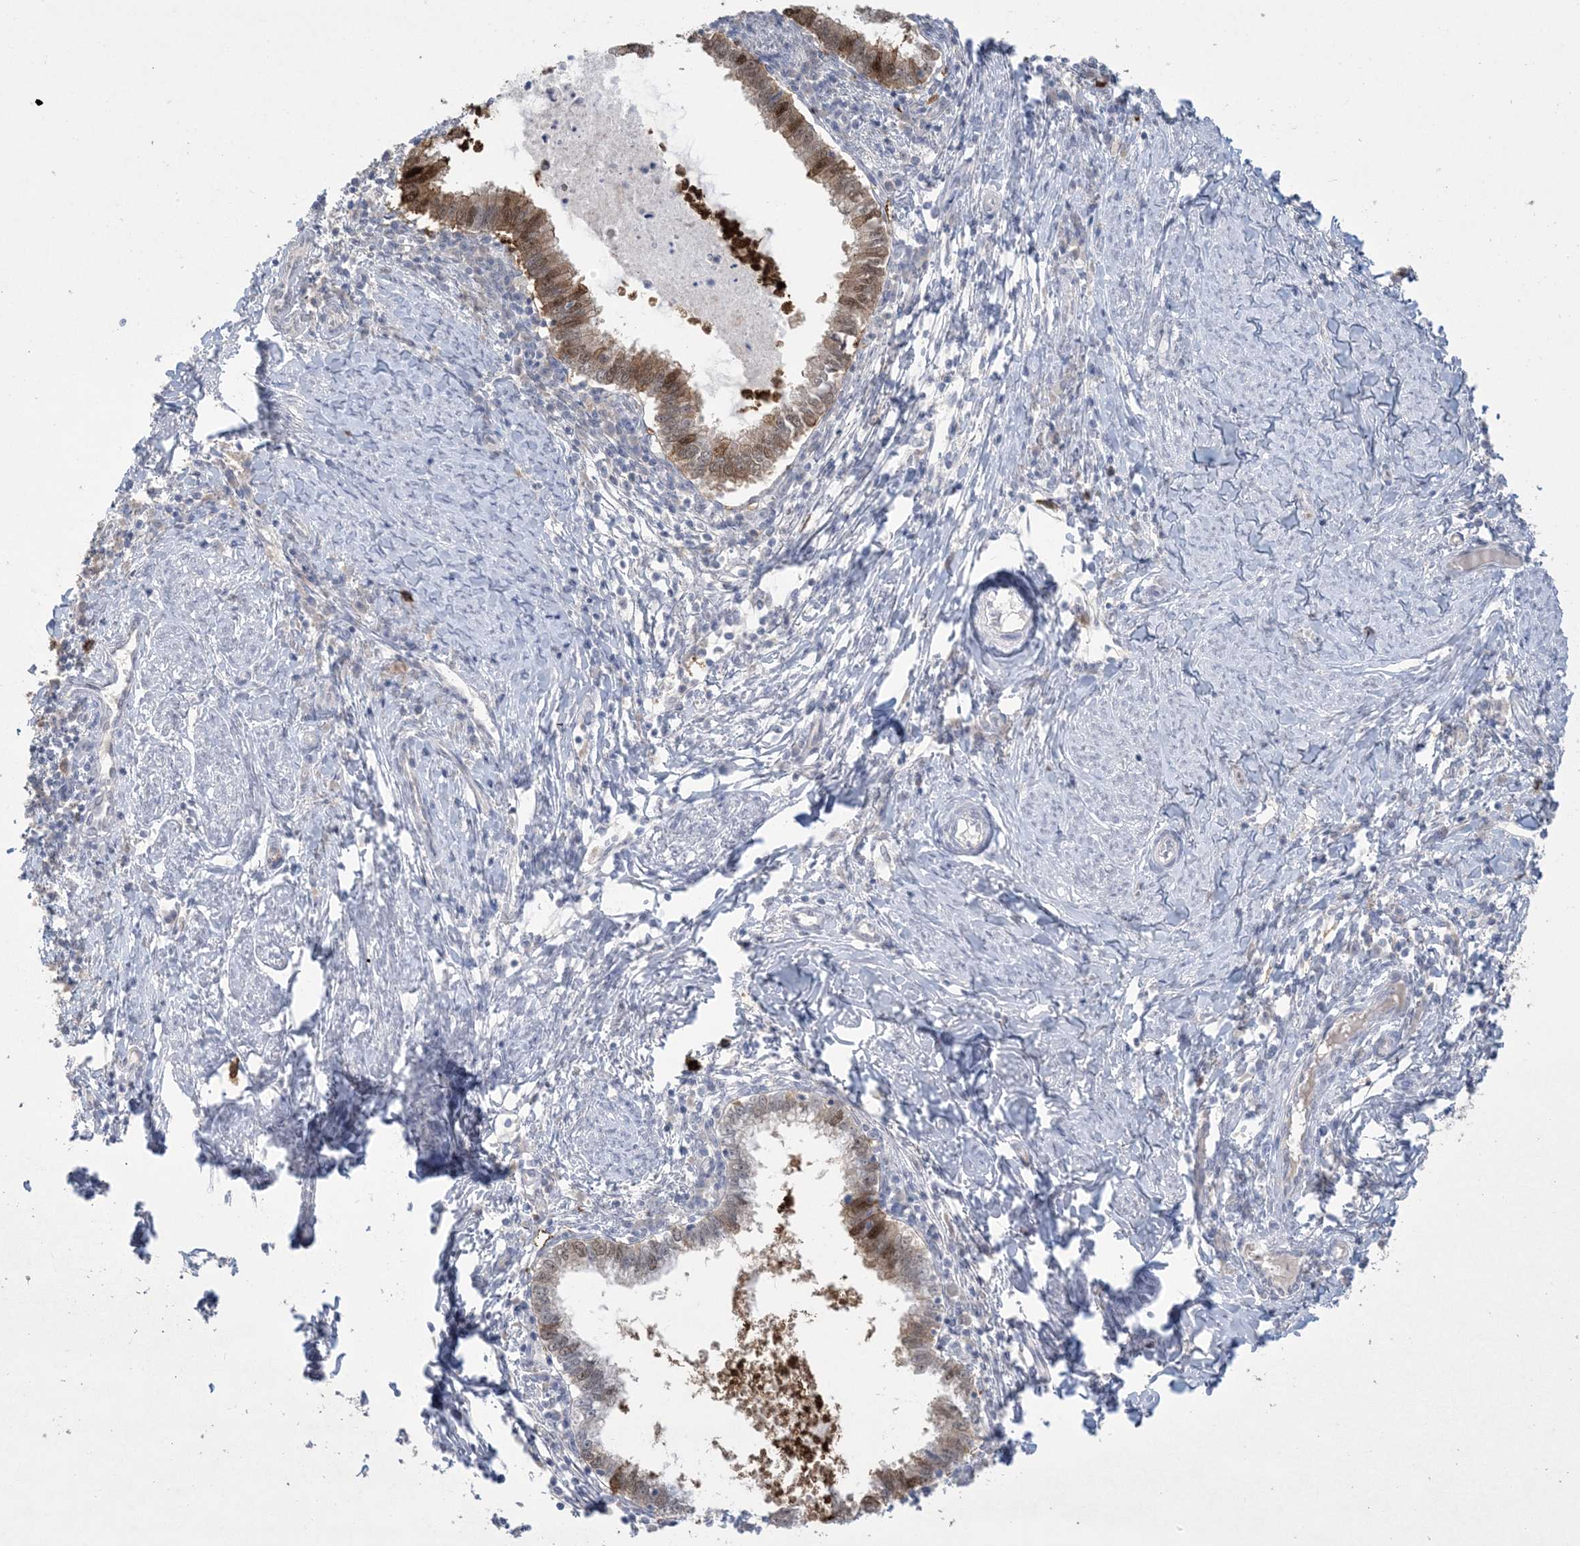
{"staining": {"intensity": "strong", "quantity": ">75%", "location": "cytoplasmic/membranous"}, "tissue": "cervical cancer", "cell_type": "Tumor cells", "image_type": "cancer", "snomed": [{"axis": "morphology", "description": "Adenocarcinoma, NOS"}, {"axis": "topography", "description": "Cervix"}], "caption": "A micrograph showing strong cytoplasmic/membranous staining in about >75% of tumor cells in cervical adenocarcinoma, as visualized by brown immunohistochemical staining.", "gene": "HMGCS1", "patient": {"sex": "female", "age": 36}}